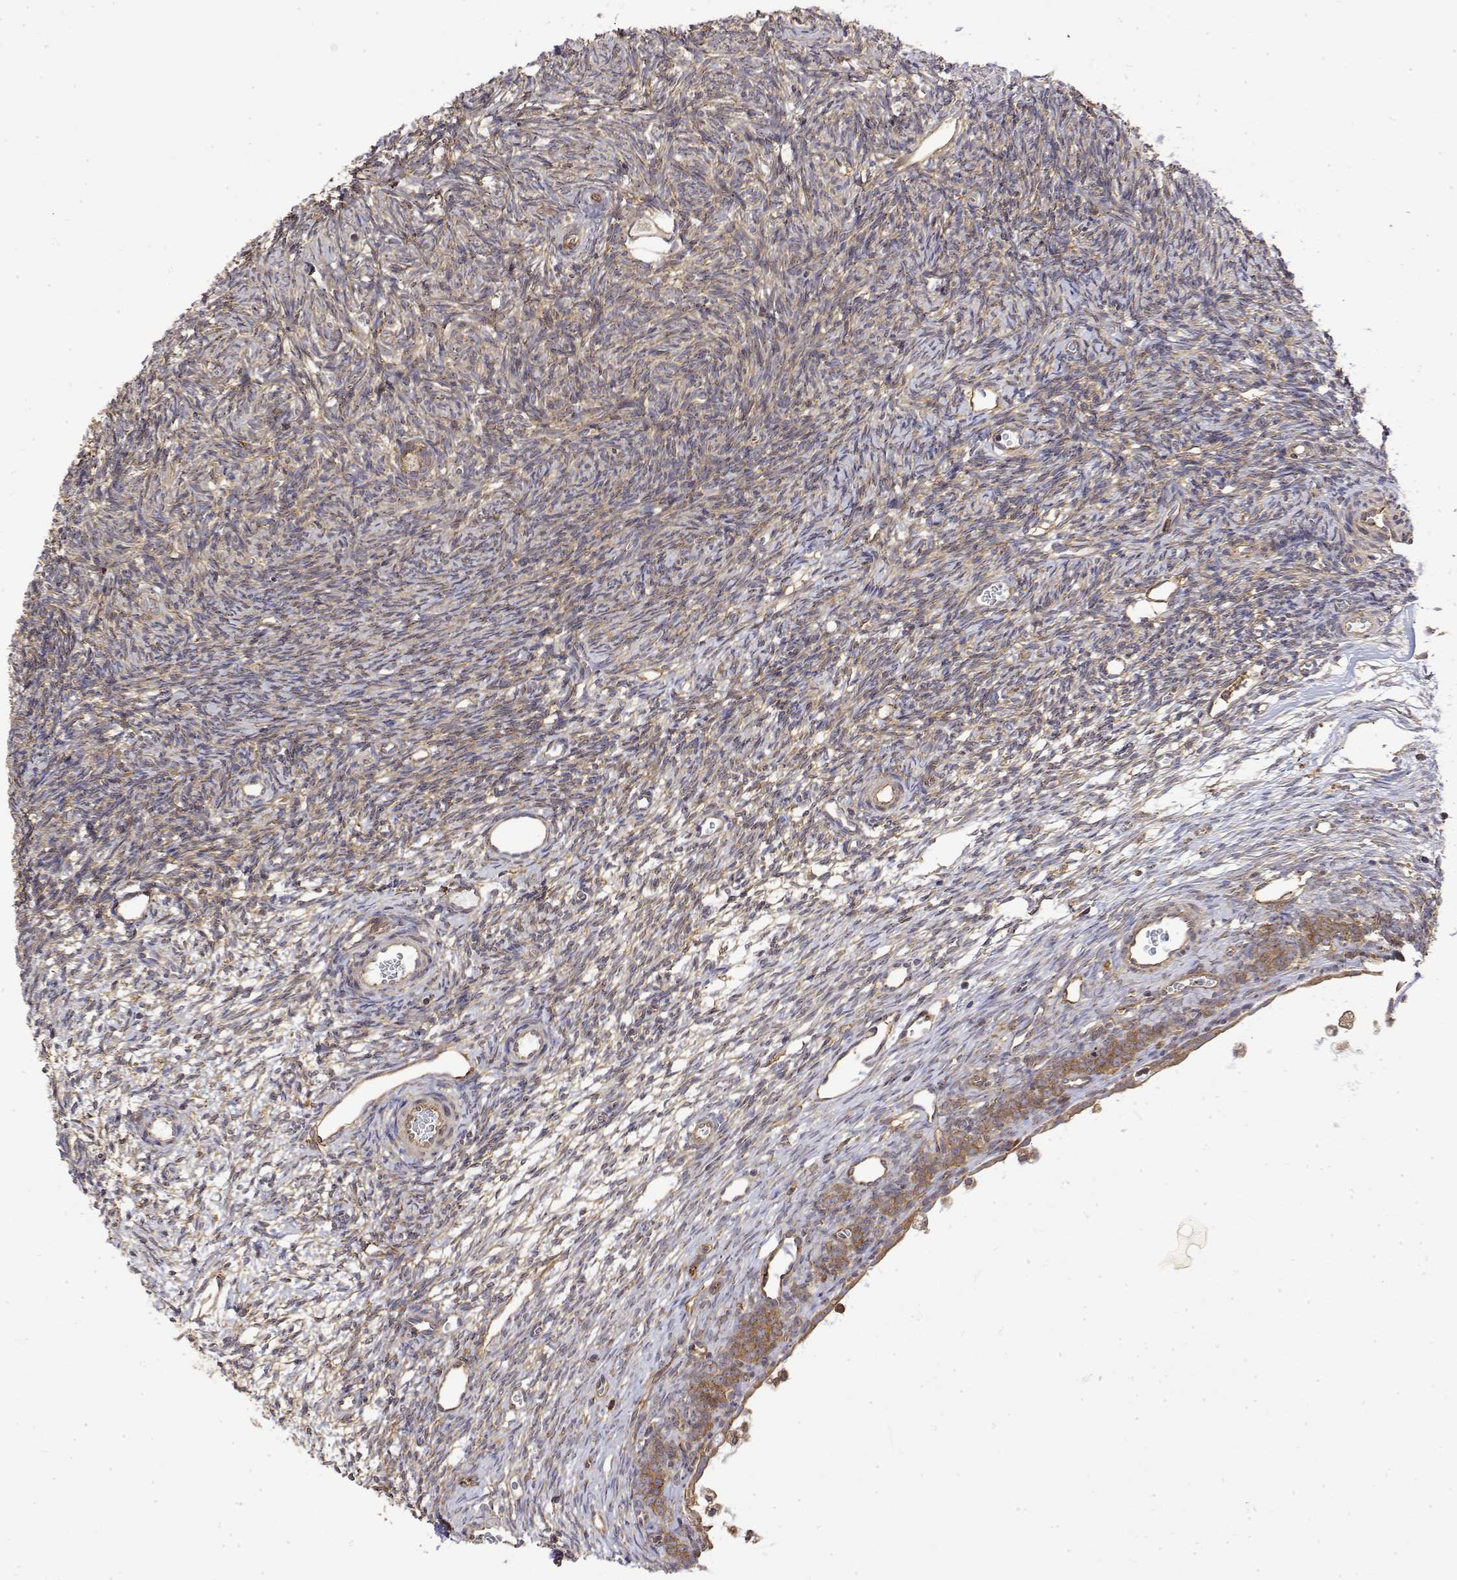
{"staining": {"intensity": "weak", "quantity": ">75%", "location": "cytoplasmic/membranous"}, "tissue": "ovary", "cell_type": "Follicle cells", "image_type": "normal", "snomed": [{"axis": "morphology", "description": "Normal tissue, NOS"}, {"axis": "topography", "description": "Ovary"}], "caption": "DAB (3,3'-diaminobenzidine) immunohistochemical staining of benign human ovary reveals weak cytoplasmic/membranous protein positivity in approximately >75% of follicle cells. (Brightfield microscopy of DAB IHC at high magnification).", "gene": "PACSIN2", "patient": {"sex": "female", "age": 34}}